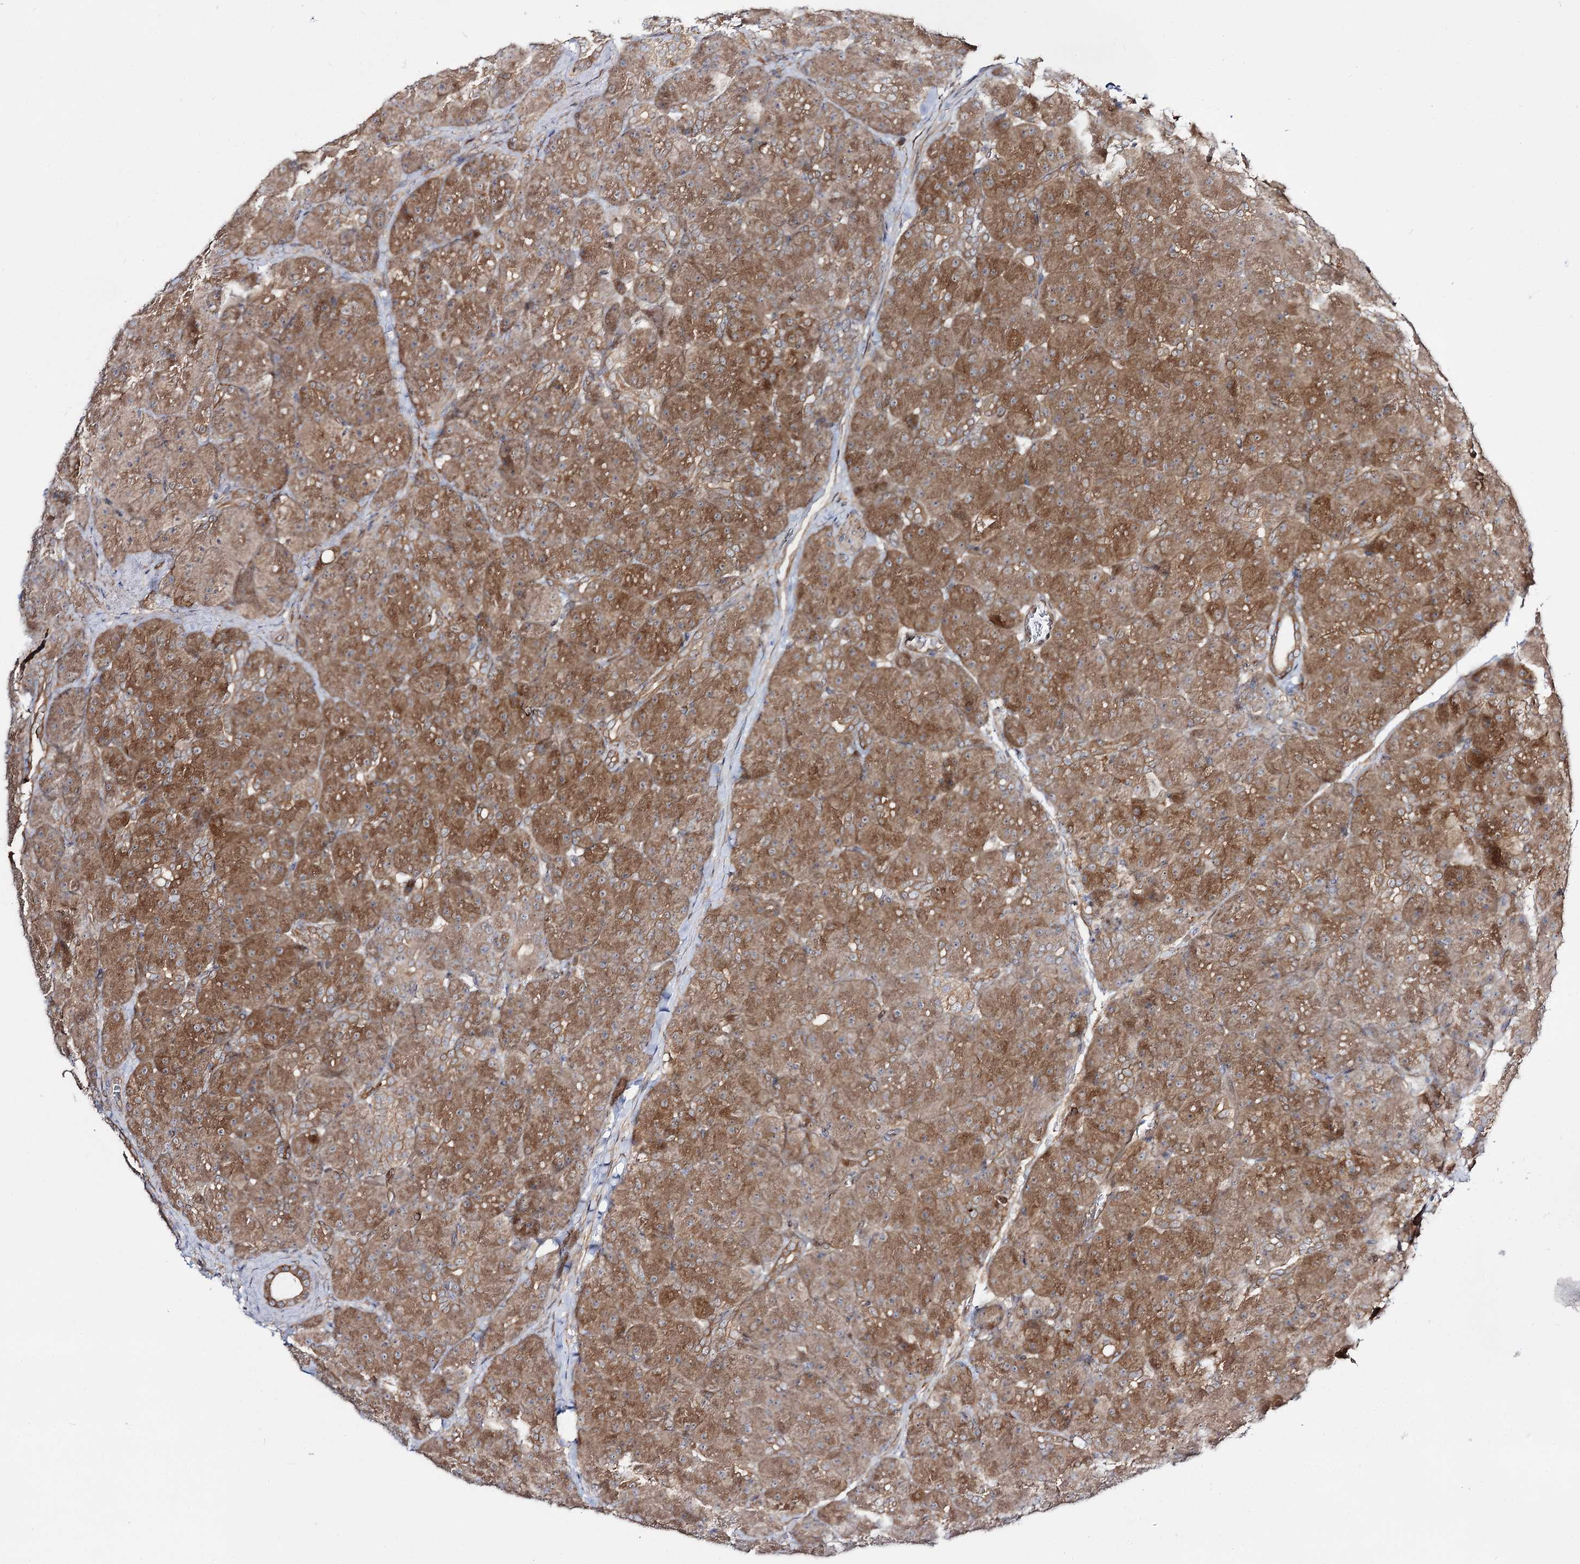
{"staining": {"intensity": "strong", "quantity": ">75%", "location": "cytoplasmic/membranous"}, "tissue": "pancreas", "cell_type": "Exocrine glandular cells", "image_type": "normal", "snomed": [{"axis": "morphology", "description": "Normal tissue, NOS"}, {"axis": "topography", "description": "Pancreas"}], "caption": "Protein expression analysis of unremarkable pancreas reveals strong cytoplasmic/membranous staining in about >75% of exocrine glandular cells. Ihc stains the protein of interest in brown and the nuclei are stained blue.", "gene": "C11orf80", "patient": {"sex": "male", "age": 66}}